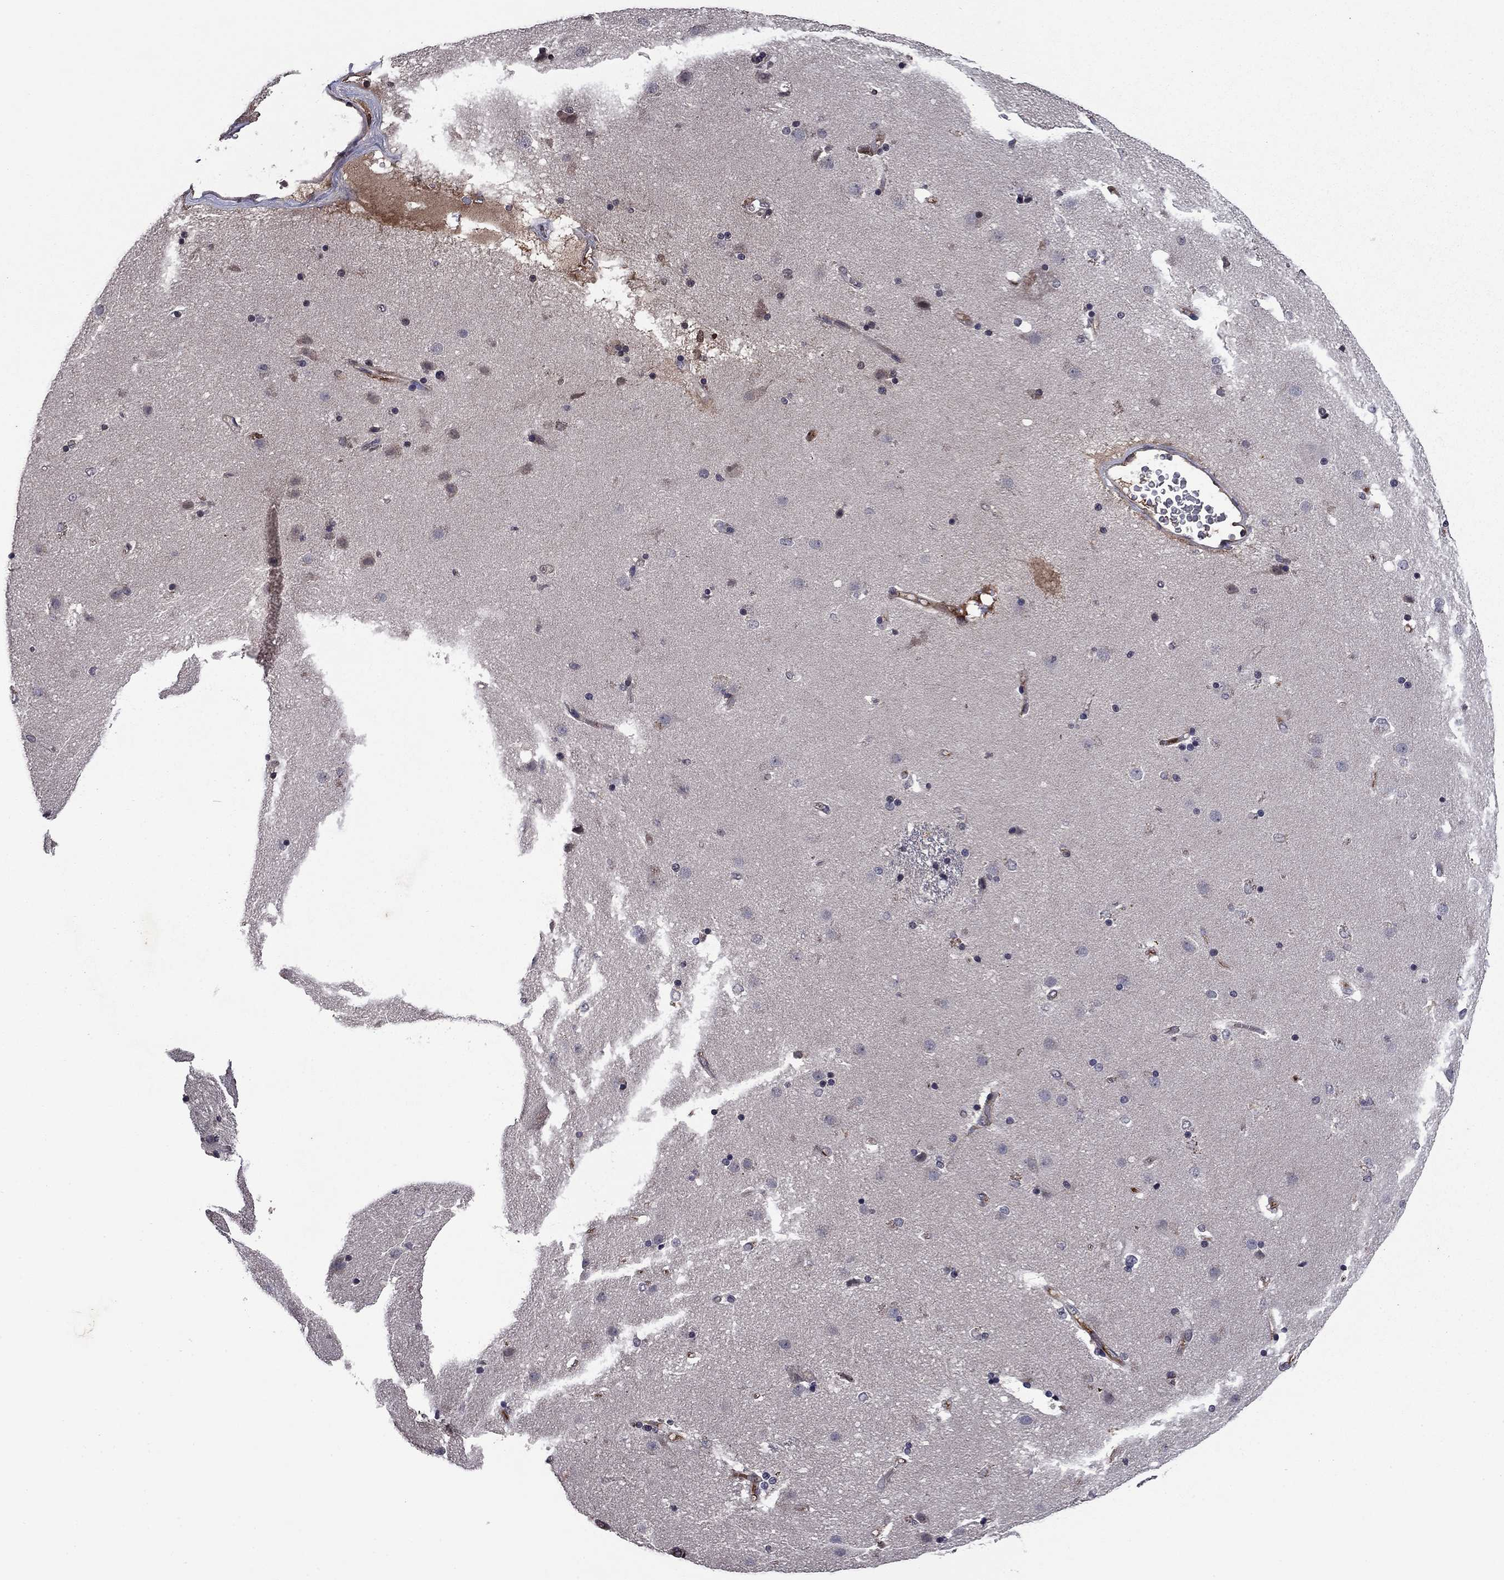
{"staining": {"intensity": "negative", "quantity": "none", "location": "none"}, "tissue": "caudate", "cell_type": "Glial cells", "image_type": "normal", "snomed": [{"axis": "morphology", "description": "Normal tissue, NOS"}, {"axis": "topography", "description": "Lateral ventricle wall"}], "caption": "IHC photomicrograph of normal caudate stained for a protein (brown), which reveals no expression in glial cells. Nuclei are stained in blue.", "gene": "PROS1", "patient": {"sex": "female", "age": 71}}